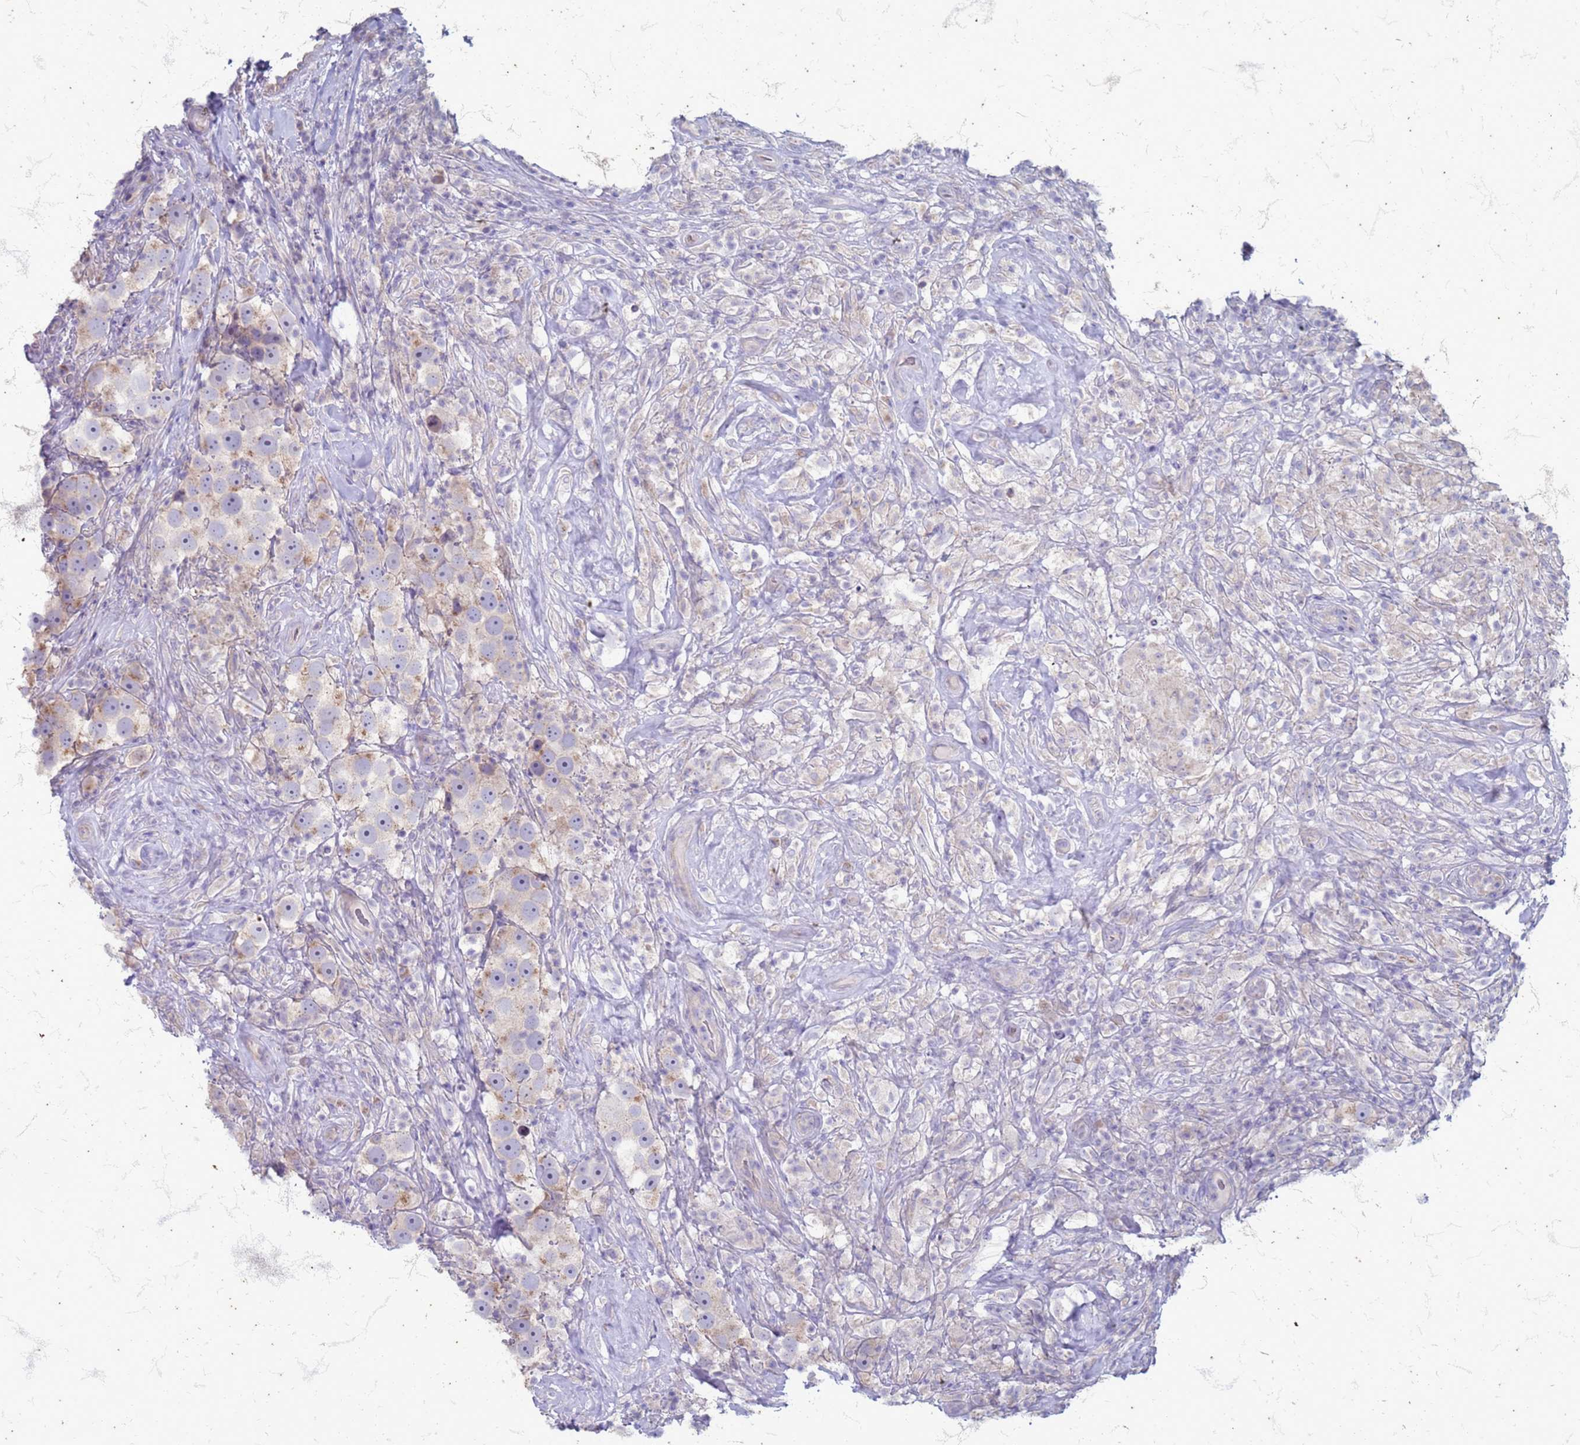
{"staining": {"intensity": "weak", "quantity": "<25%", "location": "cytoplasmic/membranous"}, "tissue": "testis cancer", "cell_type": "Tumor cells", "image_type": "cancer", "snomed": [{"axis": "morphology", "description": "Seminoma, NOS"}, {"axis": "topography", "description": "Testis"}], "caption": "Tumor cells are negative for brown protein staining in seminoma (testis).", "gene": "SUCO", "patient": {"sex": "male", "age": 49}}